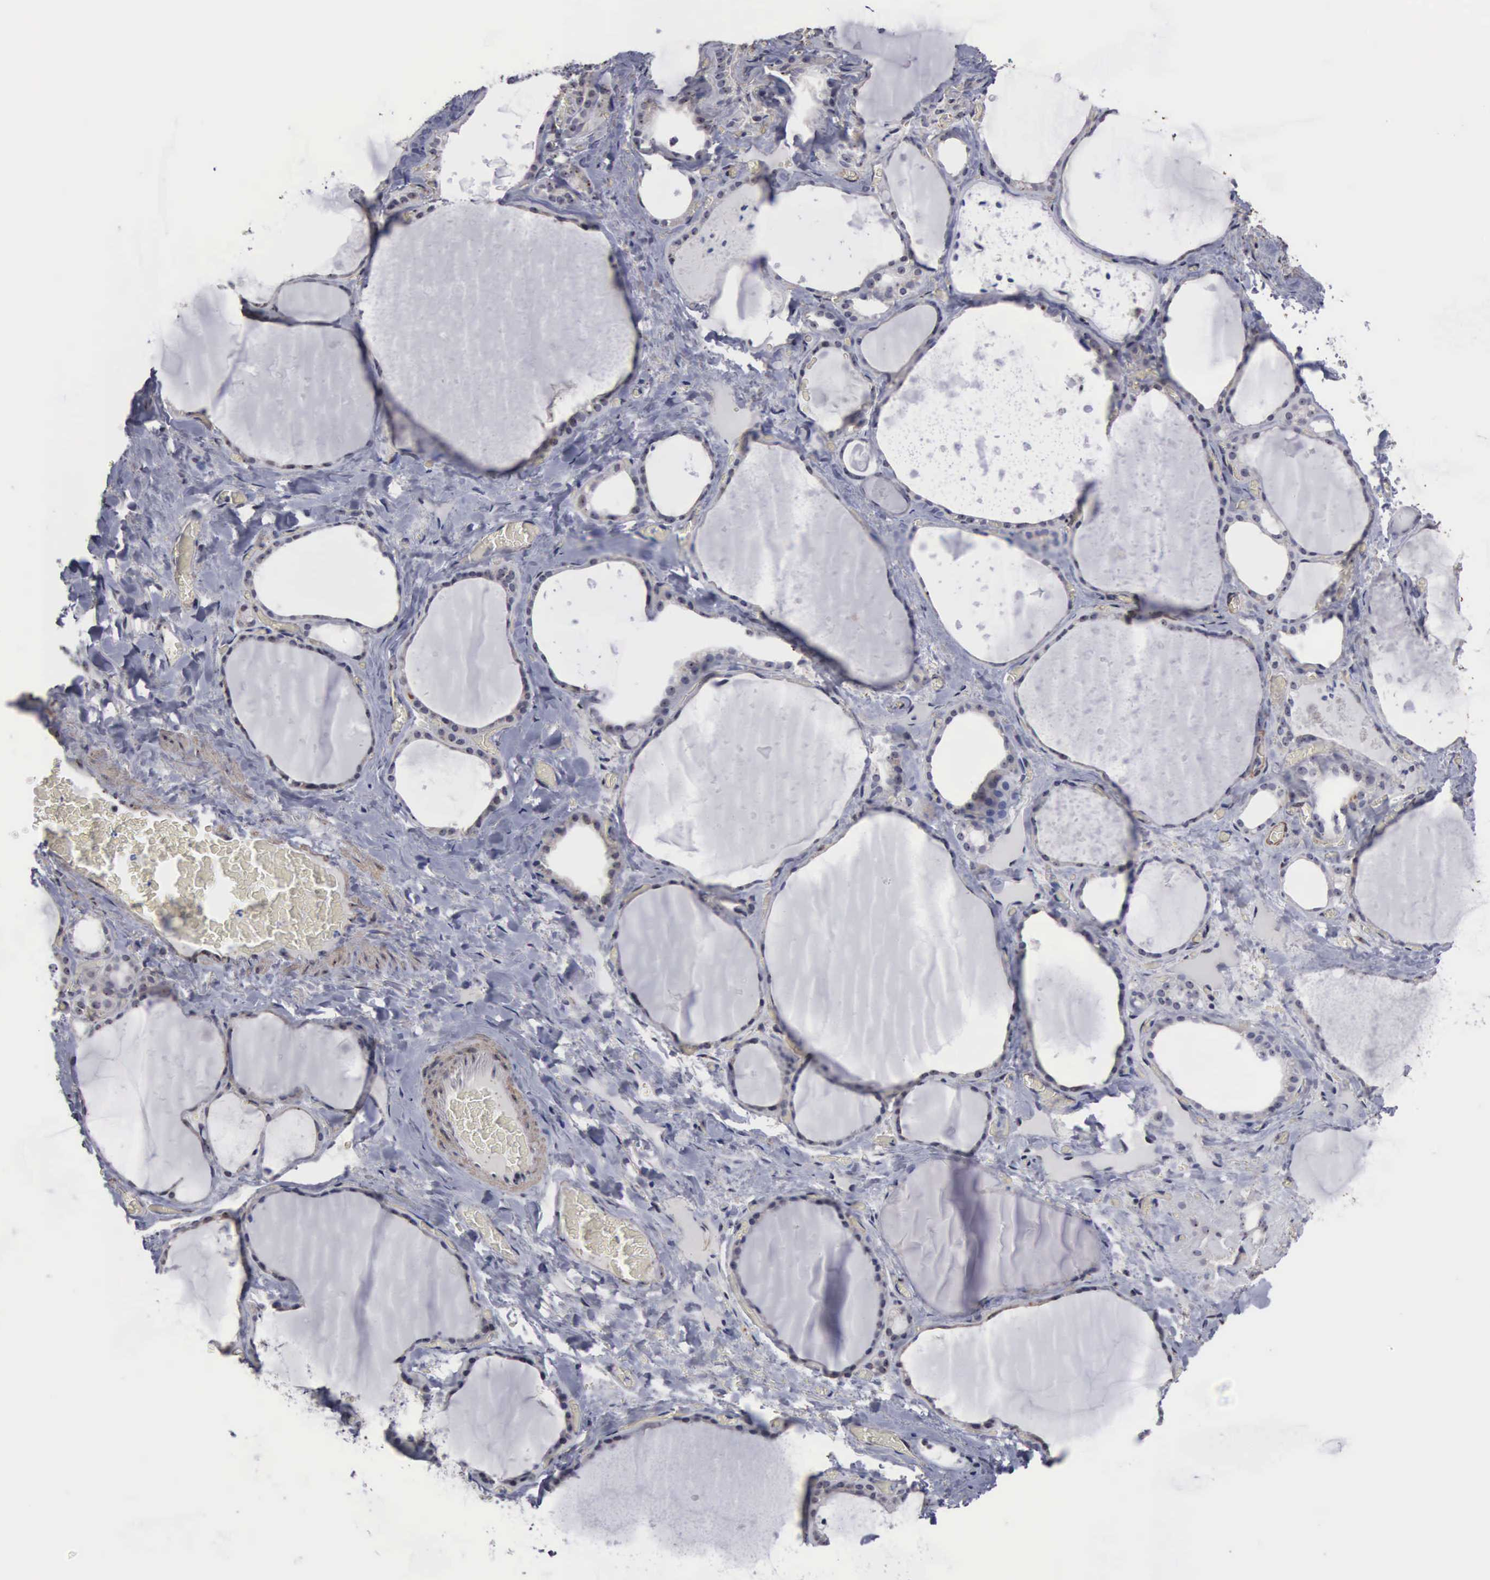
{"staining": {"intensity": "negative", "quantity": "none", "location": "none"}, "tissue": "thyroid gland", "cell_type": "Glandular cells", "image_type": "normal", "snomed": [{"axis": "morphology", "description": "Normal tissue, NOS"}, {"axis": "topography", "description": "Thyroid gland"}], "caption": "This photomicrograph is of unremarkable thyroid gland stained with immunohistochemistry to label a protein in brown with the nuclei are counter-stained blue. There is no staining in glandular cells.", "gene": "NGDN", "patient": {"sex": "male", "age": 76}}